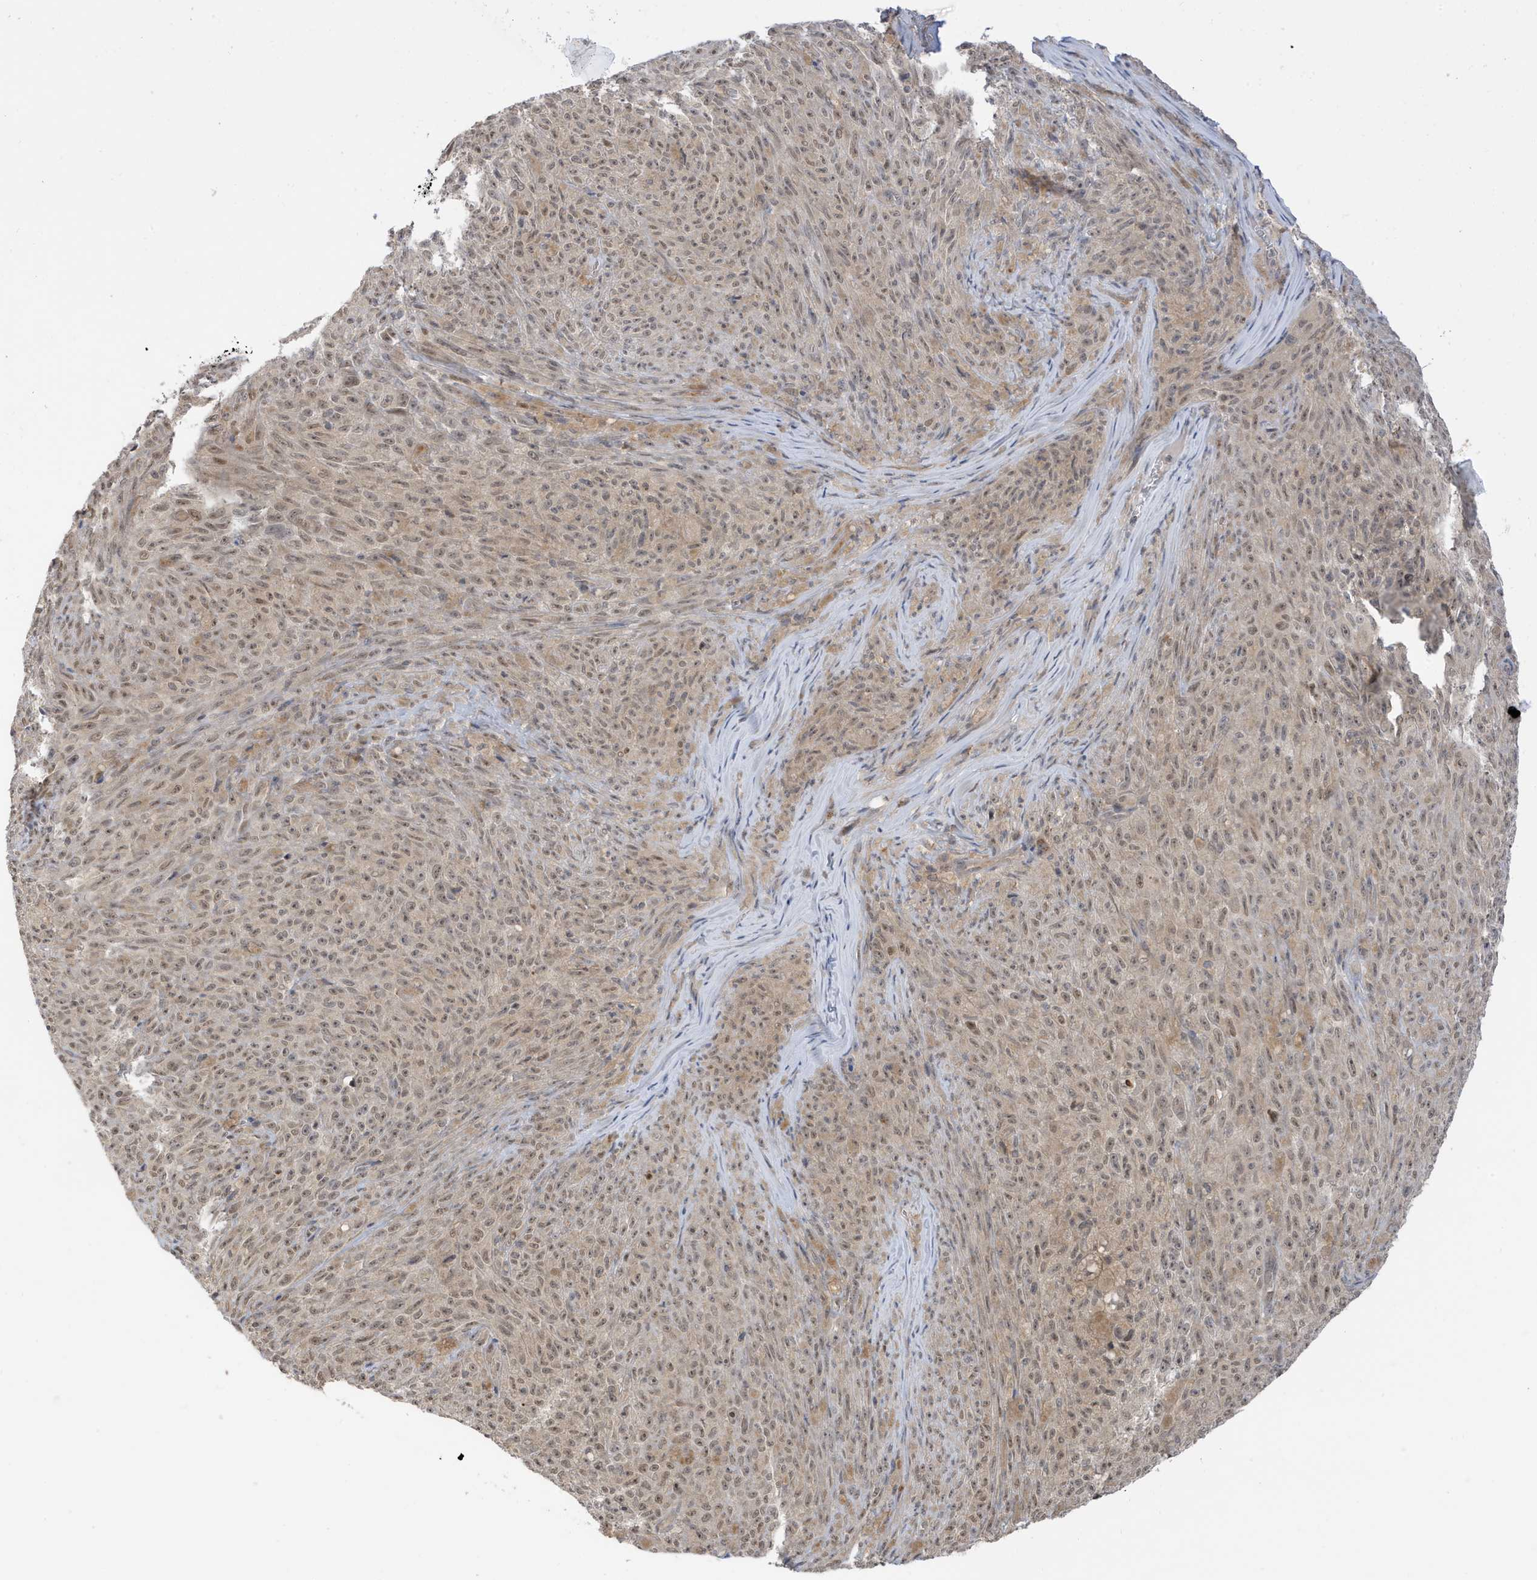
{"staining": {"intensity": "weak", "quantity": ">75%", "location": "cytoplasmic/membranous,nuclear"}, "tissue": "melanoma", "cell_type": "Tumor cells", "image_type": "cancer", "snomed": [{"axis": "morphology", "description": "Malignant melanoma, NOS"}, {"axis": "topography", "description": "Skin"}], "caption": "Melanoma stained with immunohistochemistry reveals weak cytoplasmic/membranous and nuclear positivity in about >75% of tumor cells.", "gene": "TAB3", "patient": {"sex": "female", "age": 82}}